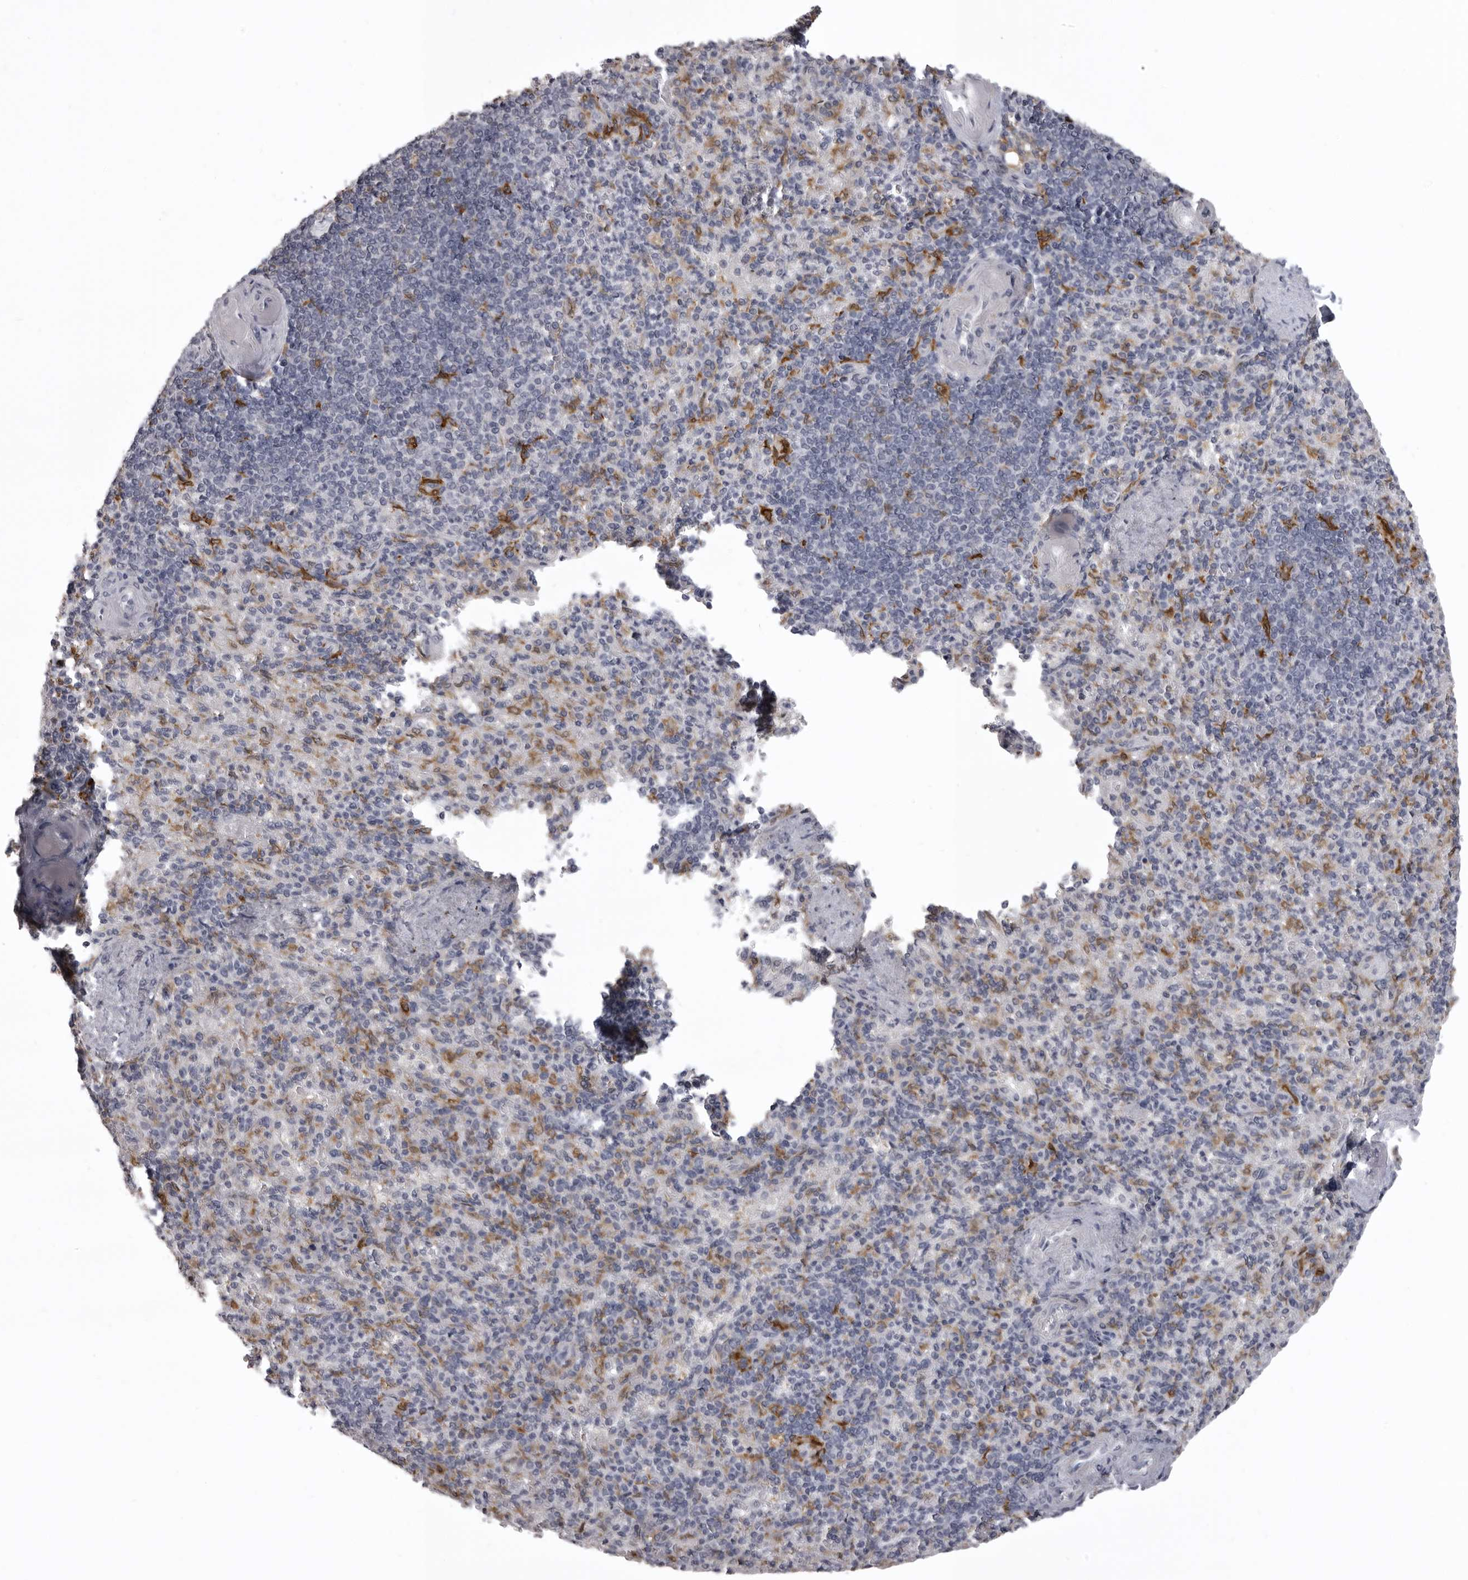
{"staining": {"intensity": "negative", "quantity": "none", "location": "none"}, "tissue": "spleen", "cell_type": "Cells in red pulp", "image_type": "normal", "snomed": [{"axis": "morphology", "description": "Normal tissue, NOS"}, {"axis": "topography", "description": "Spleen"}], "caption": "Immunohistochemistry (IHC) micrograph of normal spleen stained for a protein (brown), which displays no positivity in cells in red pulp. The staining is performed using DAB (3,3'-diaminobenzidine) brown chromogen with nuclei counter-stained in using hematoxylin.", "gene": "NCEH1", "patient": {"sex": "female", "age": 74}}